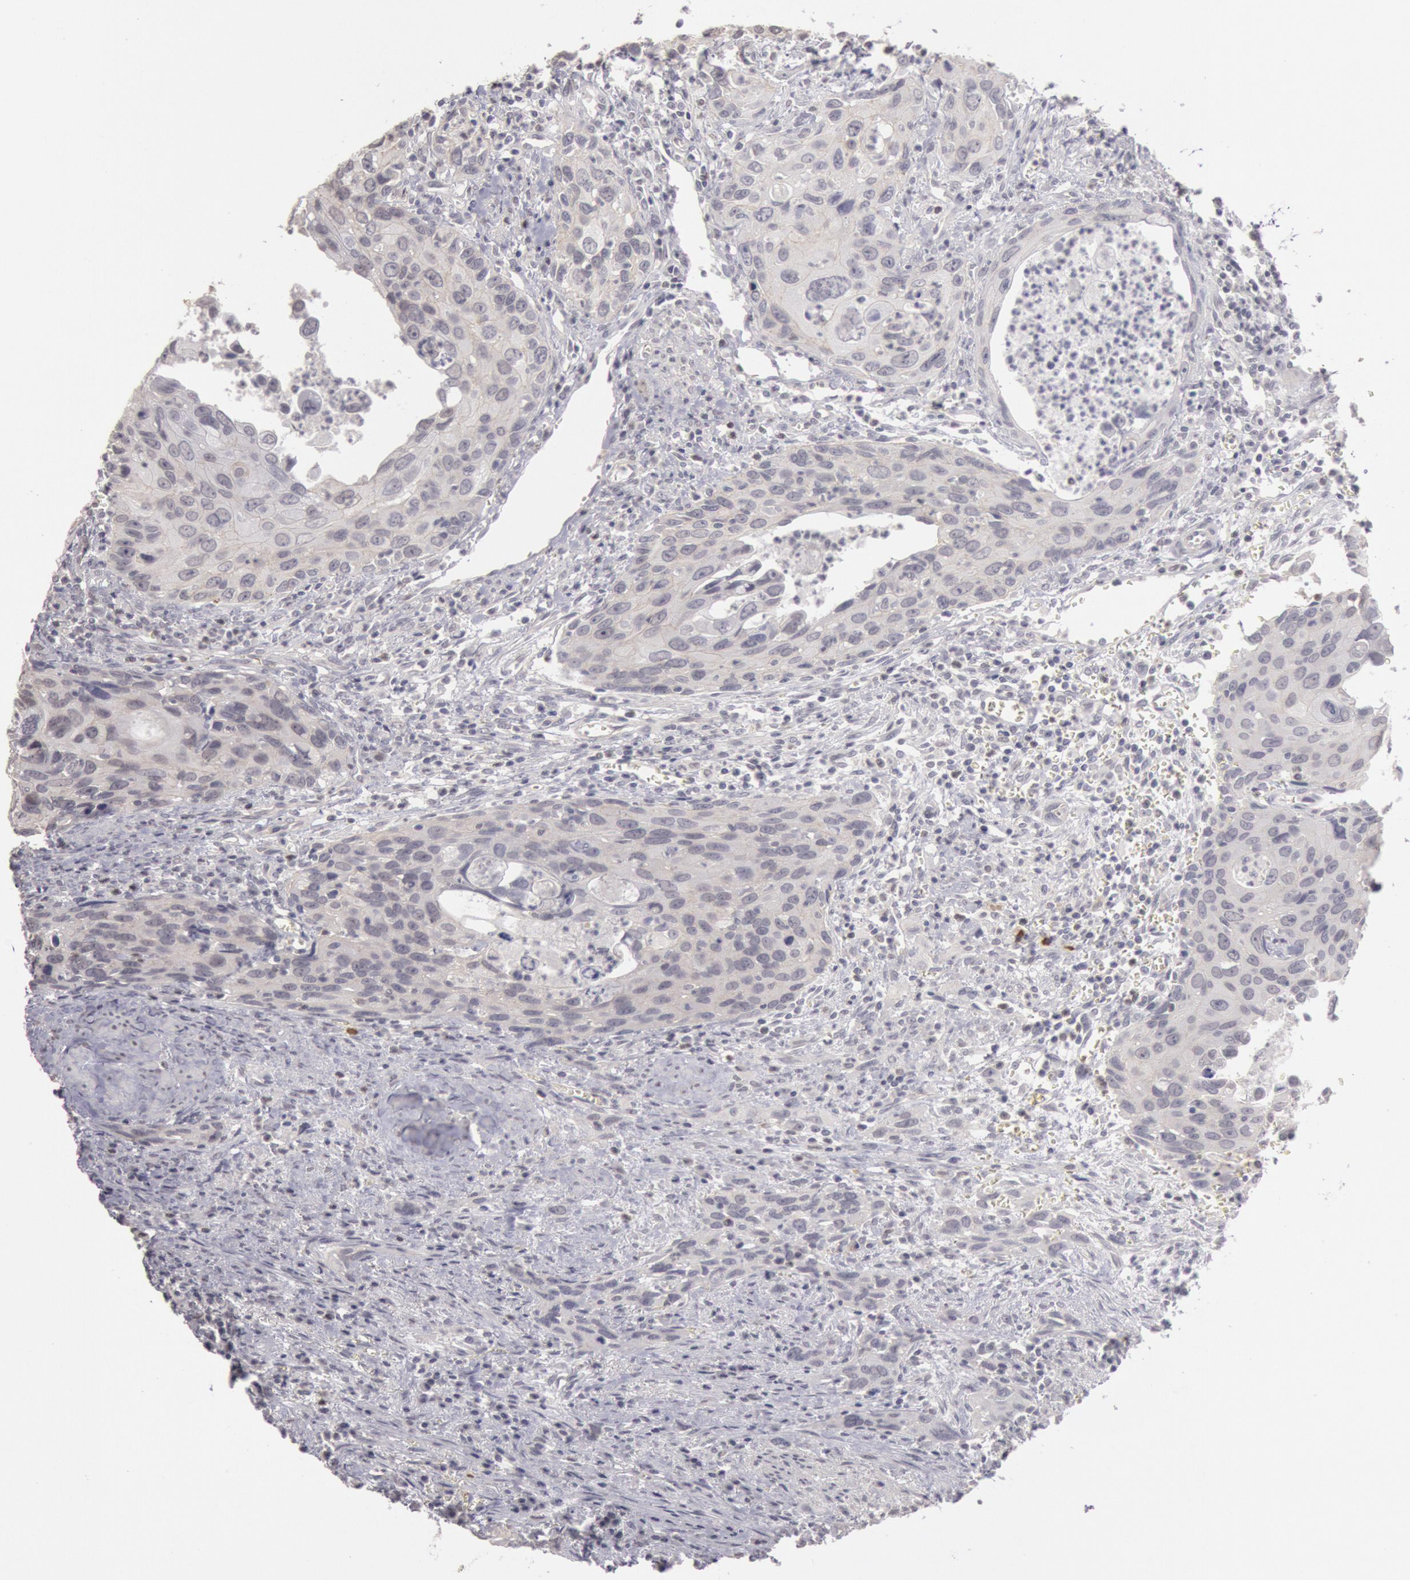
{"staining": {"intensity": "negative", "quantity": "none", "location": "none"}, "tissue": "urothelial cancer", "cell_type": "Tumor cells", "image_type": "cancer", "snomed": [{"axis": "morphology", "description": "Urothelial carcinoma, High grade"}, {"axis": "topography", "description": "Urinary bladder"}], "caption": "Urothelial carcinoma (high-grade) stained for a protein using IHC demonstrates no expression tumor cells.", "gene": "RIMBP3C", "patient": {"sex": "male", "age": 71}}